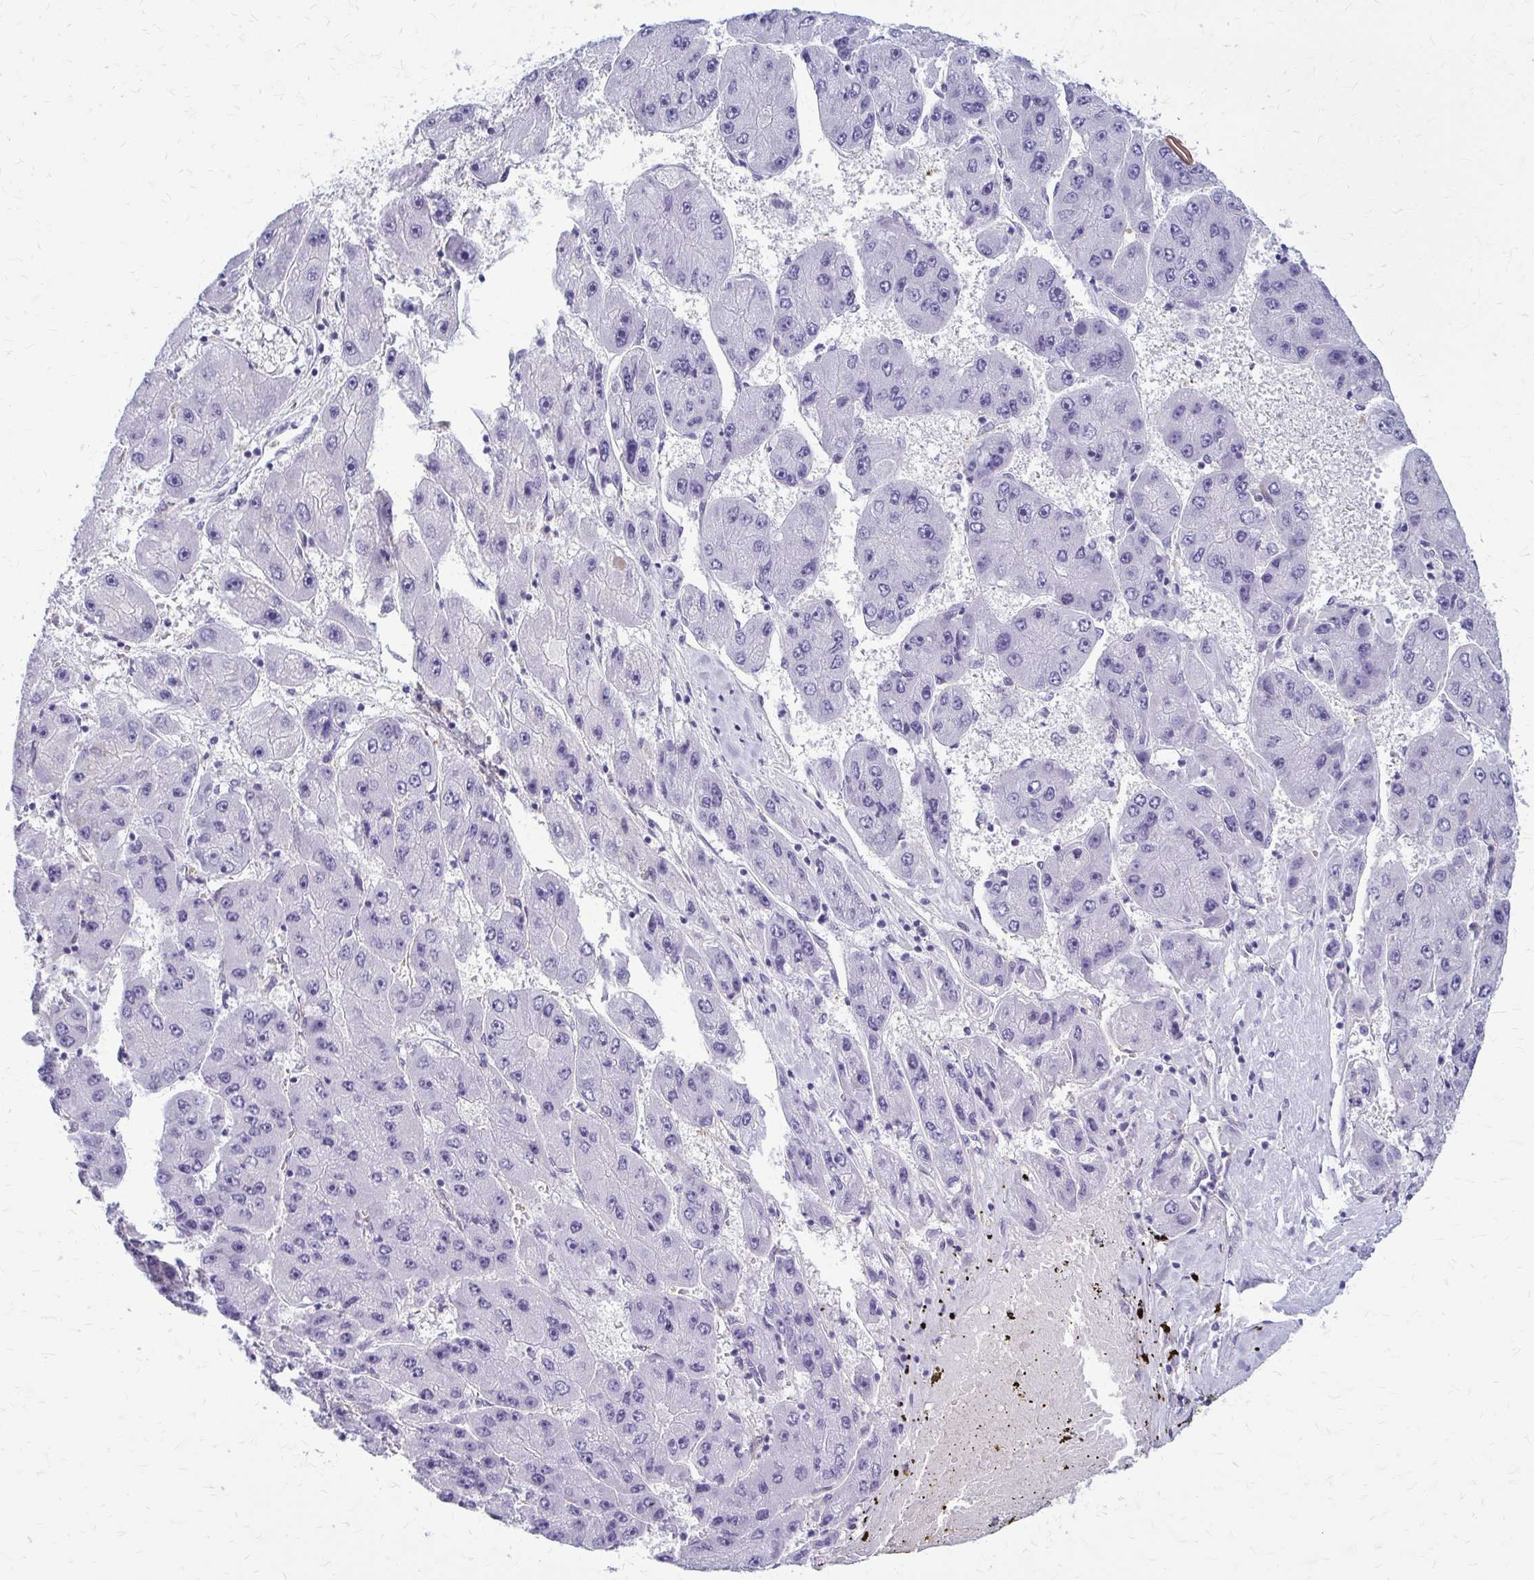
{"staining": {"intensity": "negative", "quantity": "none", "location": "none"}, "tissue": "liver cancer", "cell_type": "Tumor cells", "image_type": "cancer", "snomed": [{"axis": "morphology", "description": "Carcinoma, Hepatocellular, NOS"}, {"axis": "topography", "description": "Liver"}], "caption": "High power microscopy micrograph of an IHC micrograph of liver hepatocellular carcinoma, revealing no significant positivity in tumor cells. Nuclei are stained in blue.", "gene": "DEPP1", "patient": {"sex": "female", "age": 61}}